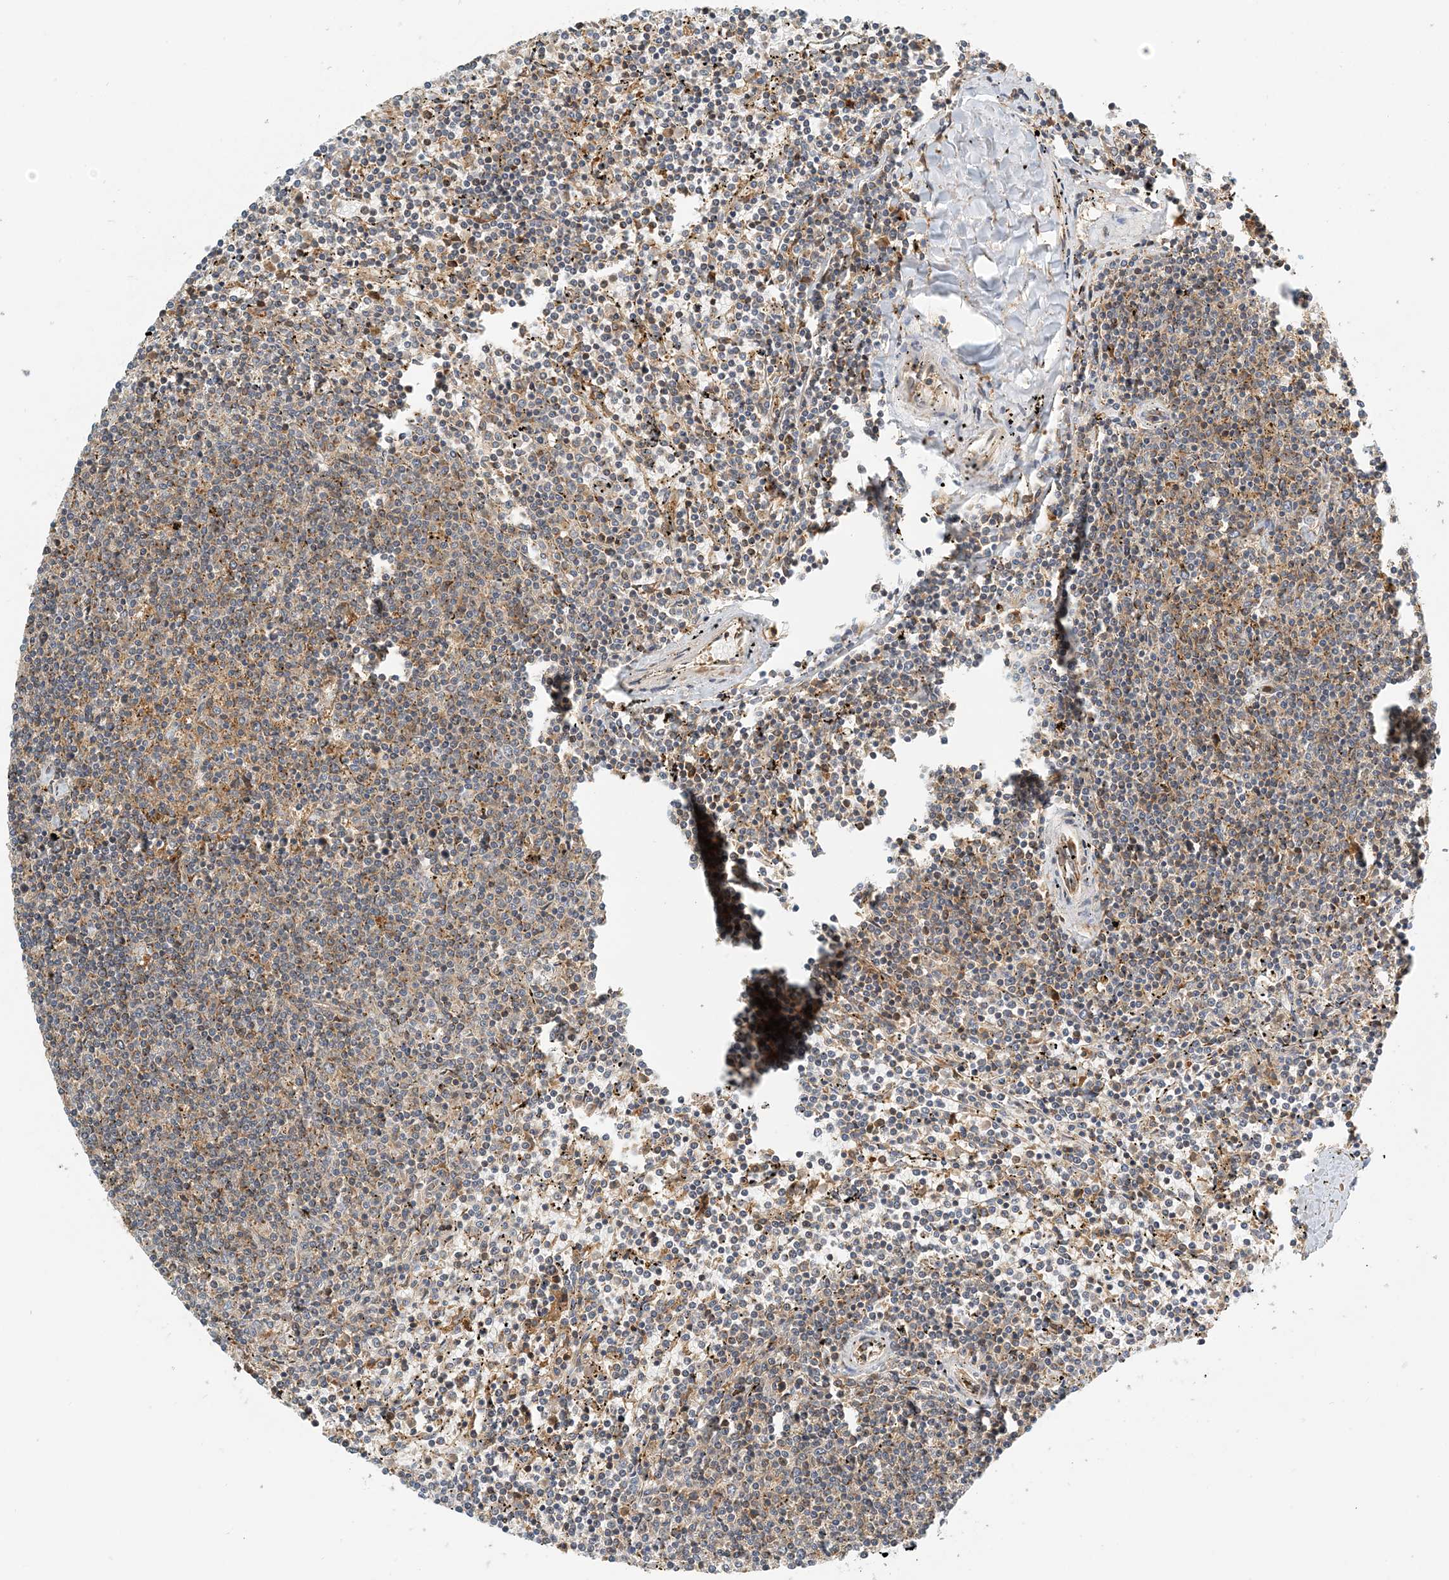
{"staining": {"intensity": "negative", "quantity": "none", "location": "none"}, "tissue": "lymphoma", "cell_type": "Tumor cells", "image_type": "cancer", "snomed": [{"axis": "morphology", "description": "Malignant lymphoma, non-Hodgkin's type, Low grade"}, {"axis": "topography", "description": "Spleen"}], "caption": "The micrograph exhibits no staining of tumor cells in low-grade malignant lymphoma, non-Hodgkin's type.", "gene": "COLEC11", "patient": {"sex": "female", "age": 50}}